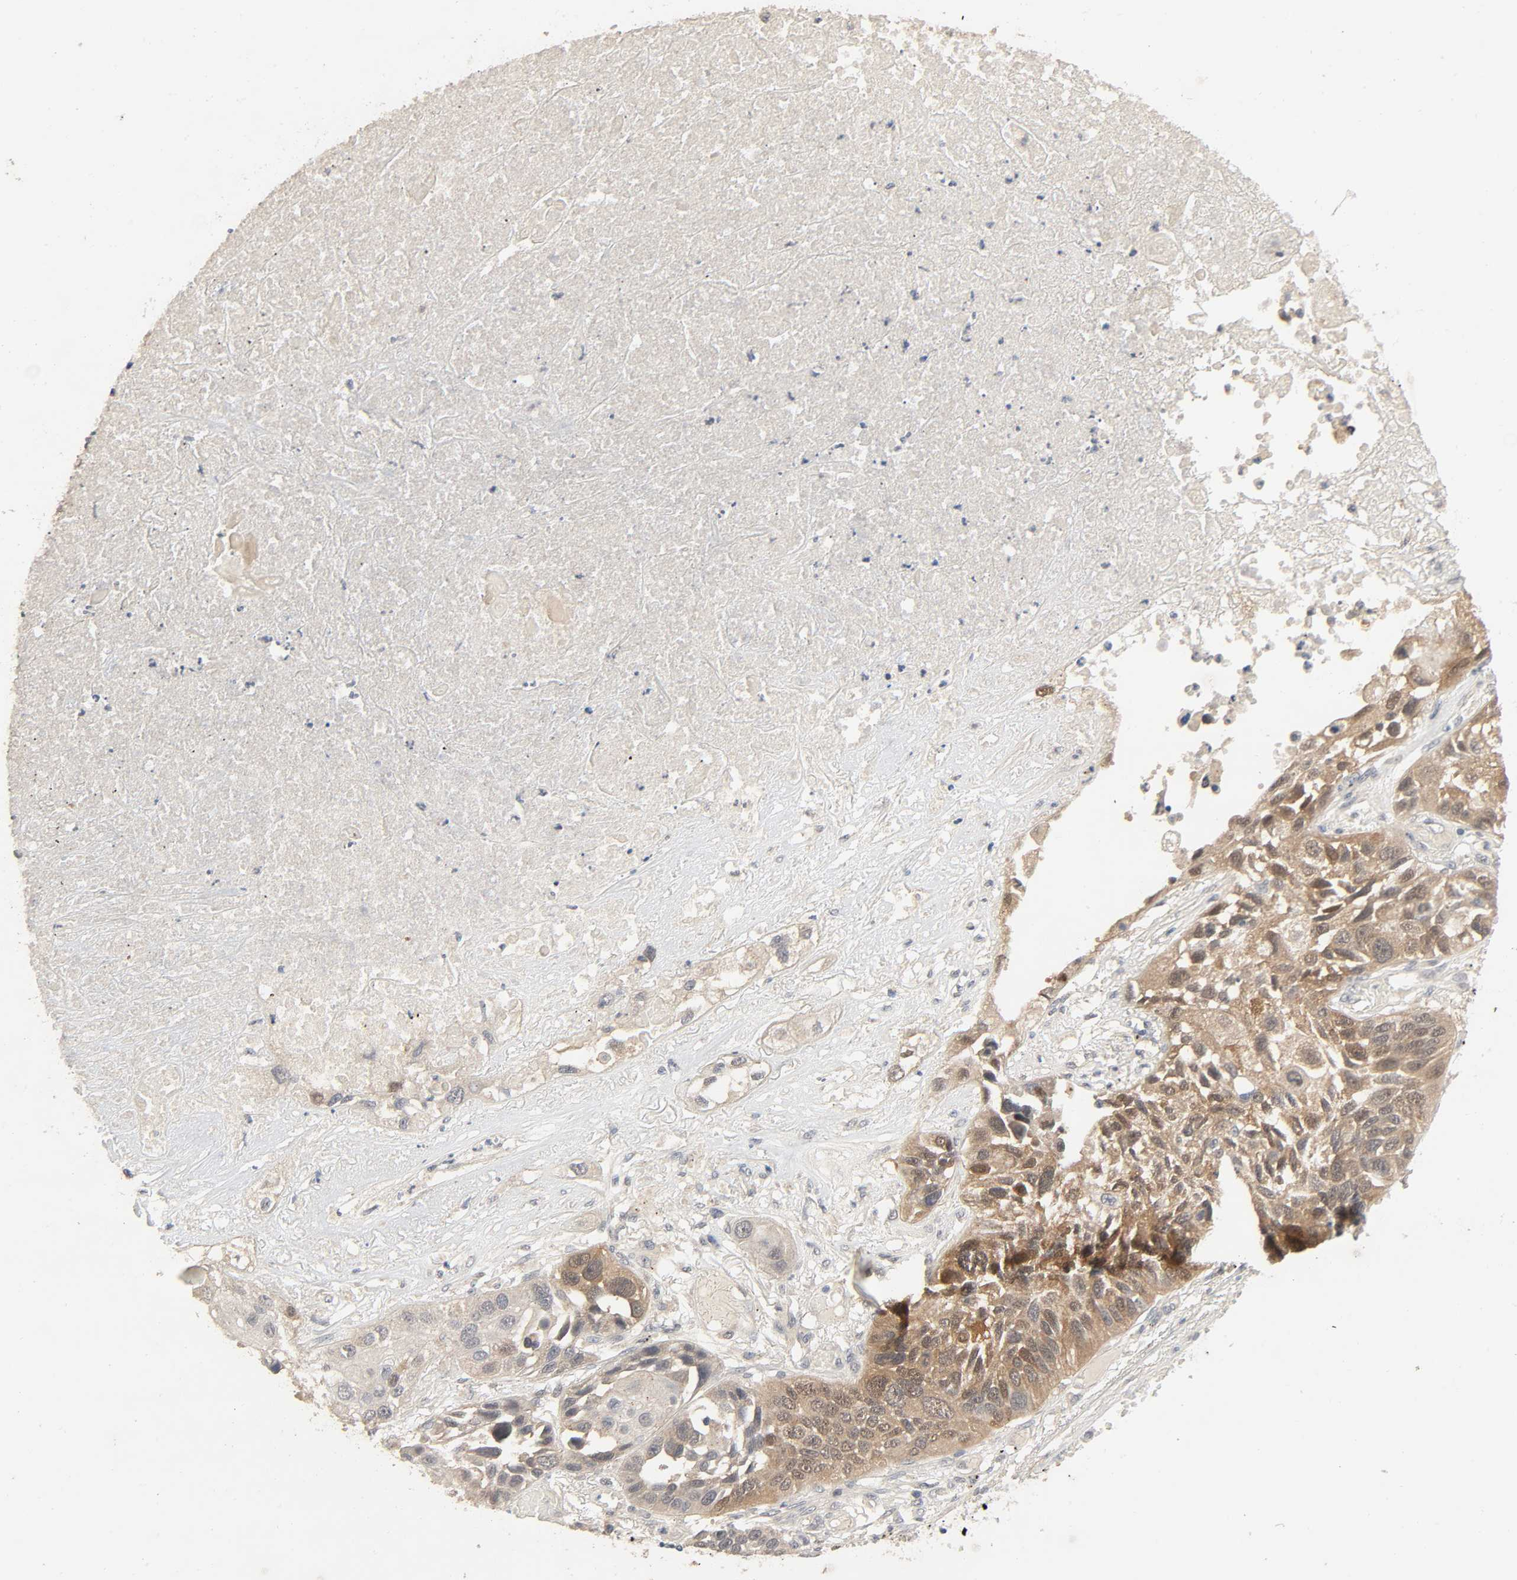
{"staining": {"intensity": "moderate", "quantity": ">75%", "location": "cytoplasmic/membranous"}, "tissue": "lung cancer", "cell_type": "Tumor cells", "image_type": "cancer", "snomed": [{"axis": "morphology", "description": "Squamous cell carcinoma, NOS"}, {"axis": "topography", "description": "Lung"}], "caption": "The photomicrograph exhibits a brown stain indicating the presence of a protein in the cytoplasmic/membranous of tumor cells in squamous cell carcinoma (lung). (DAB IHC with brightfield microscopy, high magnification).", "gene": "MAGEA8", "patient": {"sex": "male", "age": 71}}